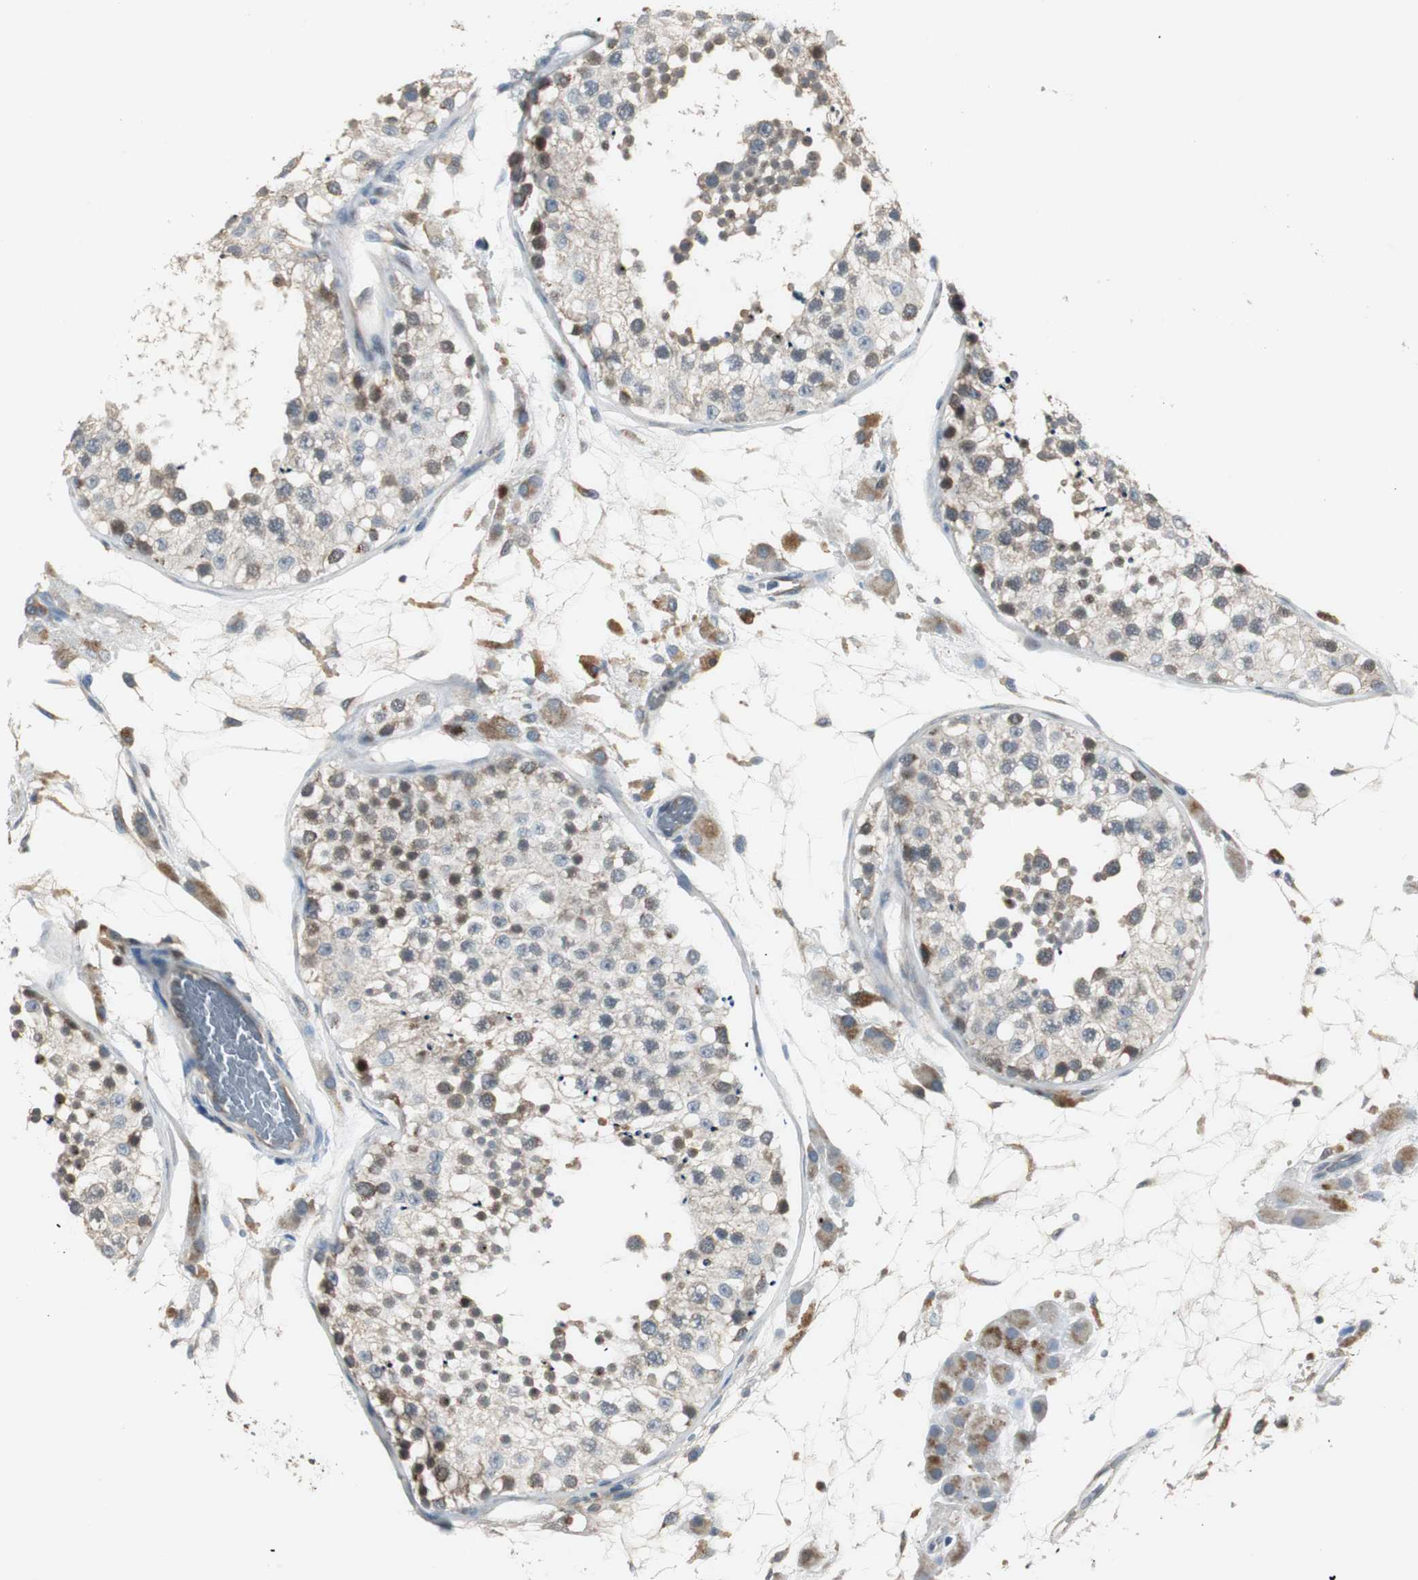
{"staining": {"intensity": "weak", "quantity": ">75%", "location": "cytoplasmic/membranous"}, "tissue": "testis", "cell_type": "Cells in seminiferous ducts", "image_type": "normal", "snomed": [{"axis": "morphology", "description": "Normal tissue, NOS"}, {"axis": "topography", "description": "Testis"}], "caption": "Protein analysis of unremarkable testis demonstrates weak cytoplasmic/membranous positivity in approximately >75% of cells in seminiferous ducts.", "gene": "MYT1", "patient": {"sex": "male", "age": 26}}